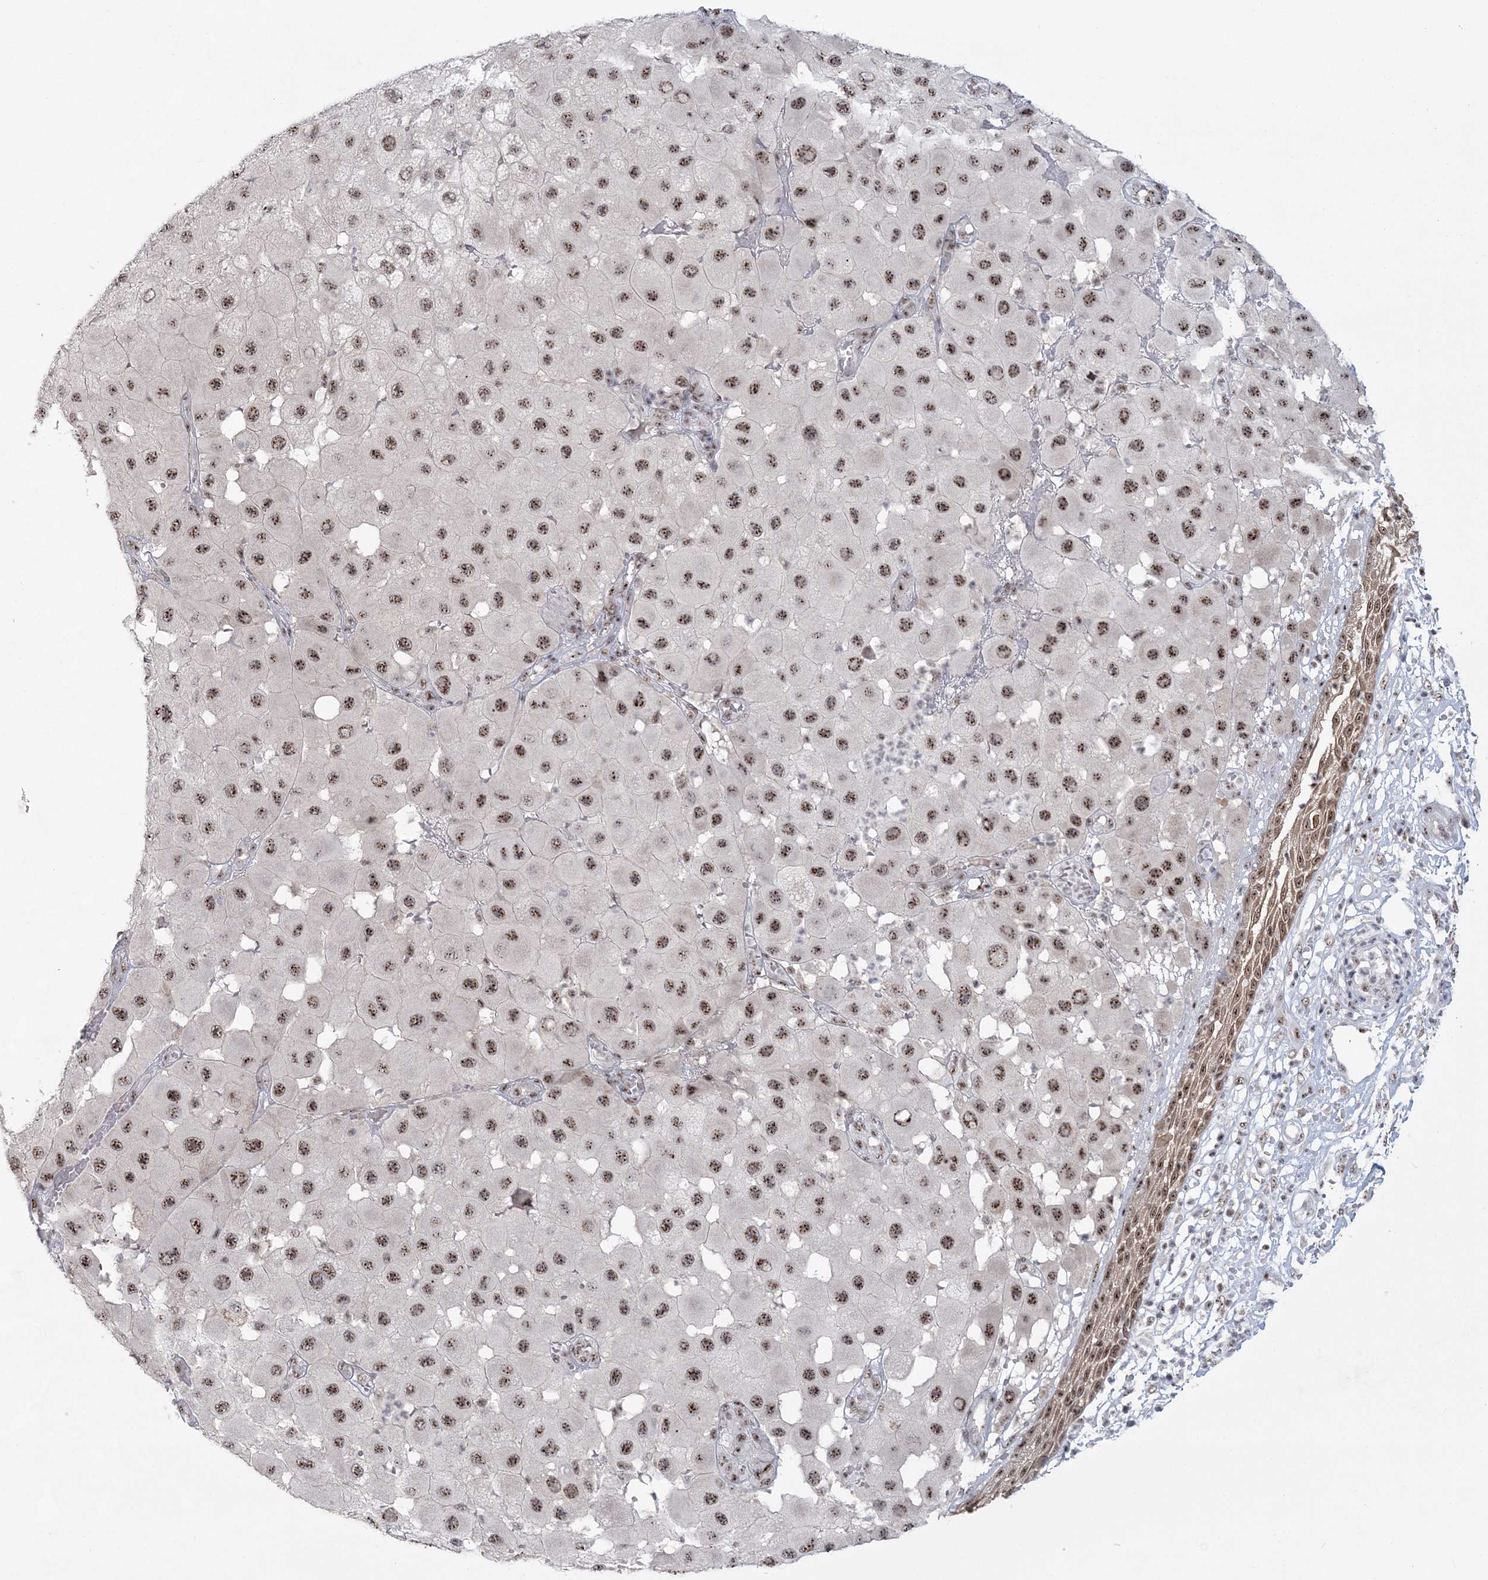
{"staining": {"intensity": "moderate", "quantity": ">75%", "location": "nuclear"}, "tissue": "melanoma", "cell_type": "Tumor cells", "image_type": "cancer", "snomed": [{"axis": "morphology", "description": "Malignant melanoma, NOS"}, {"axis": "topography", "description": "Skin"}], "caption": "Approximately >75% of tumor cells in melanoma show moderate nuclear protein staining as visualized by brown immunohistochemical staining.", "gene": "KDM6B", "patient": {"sex": "female", "age": 81}}